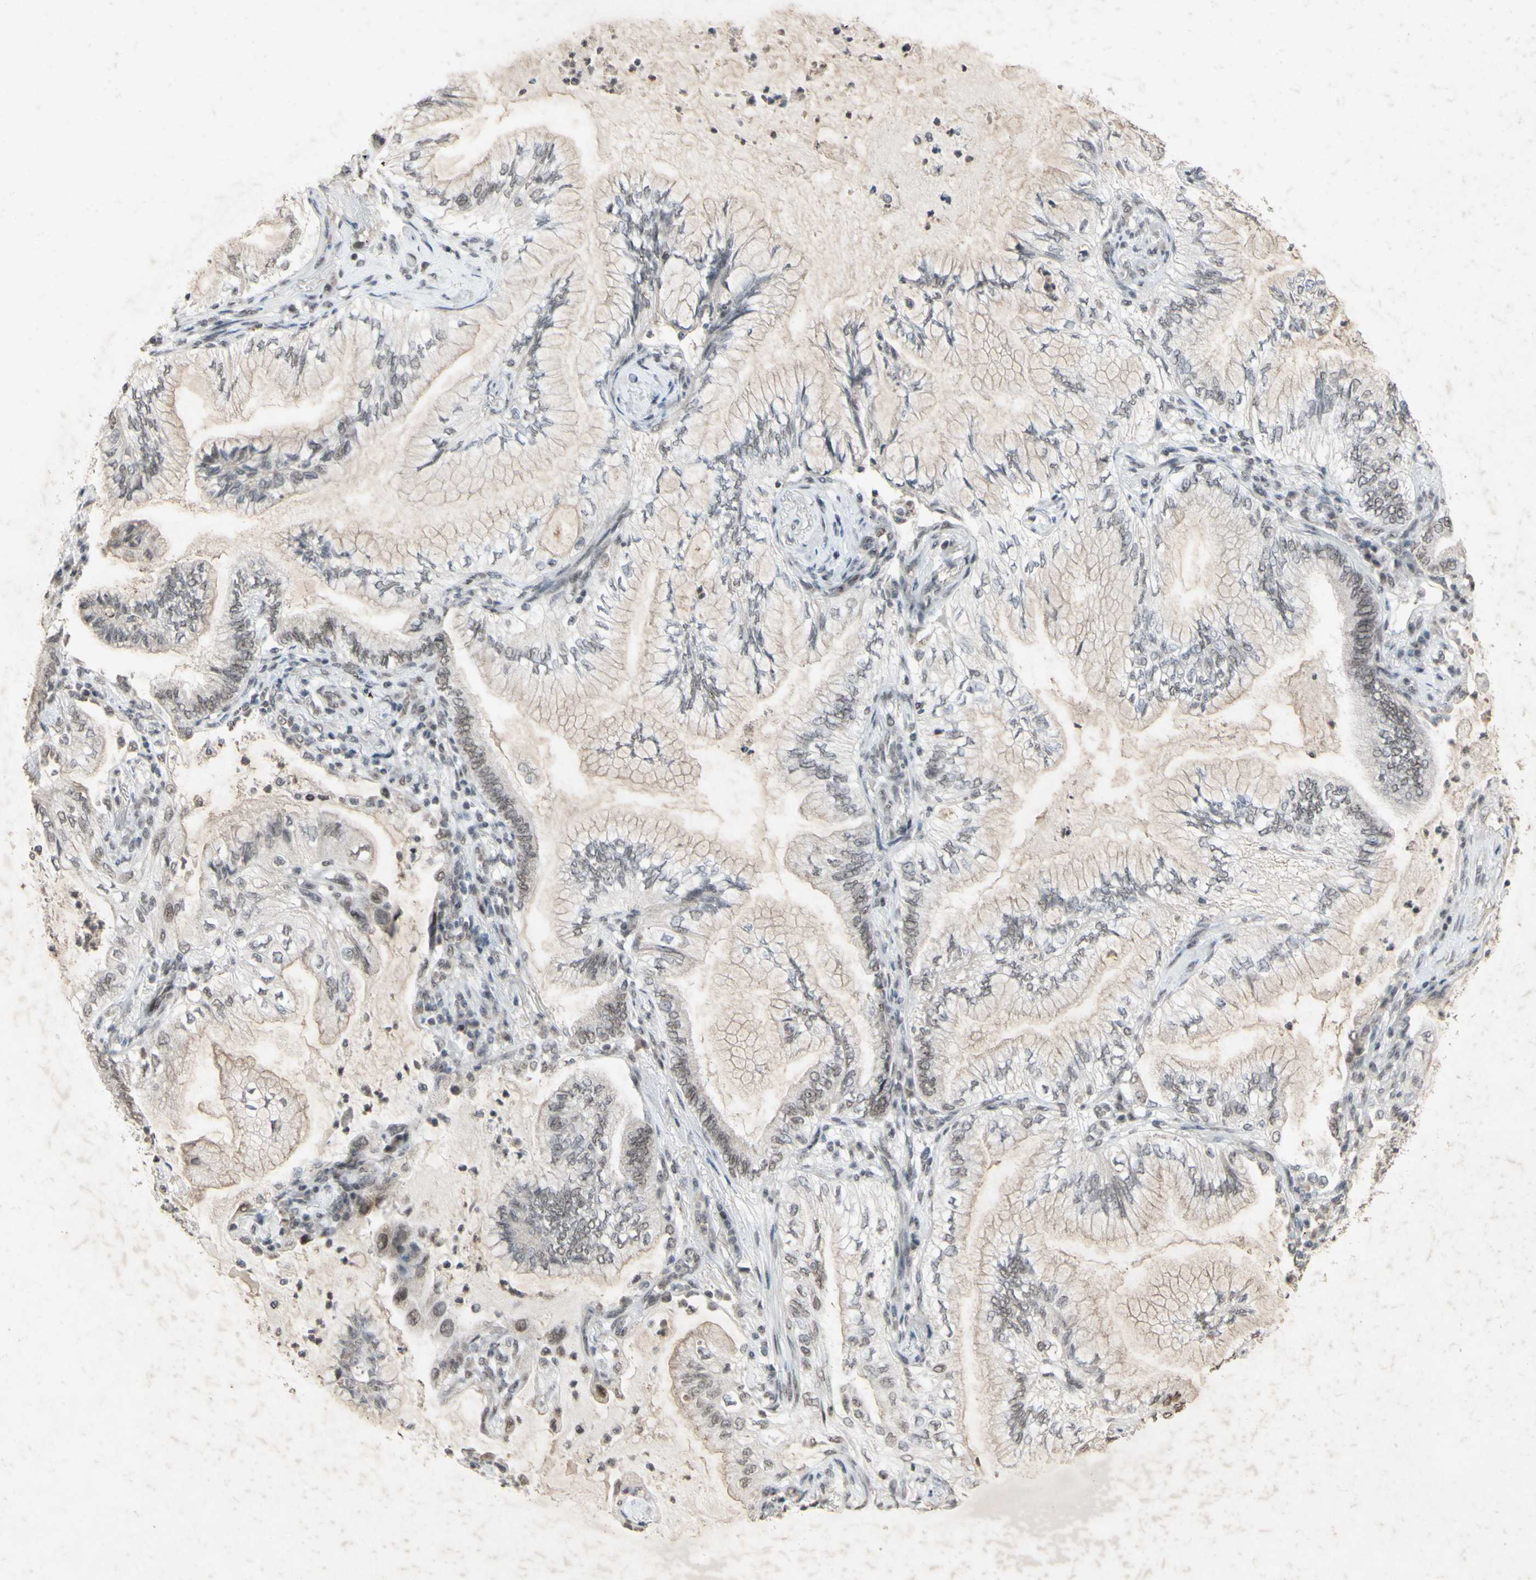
{"staining": {"intensity": "weak", "quantity": "25%-75%", "location": "nuclear"}, "tissue": "lung cancer", "cell_type": "Tumor cells", "image_type": "cancer", "snomed": [{"axis": "morphology", "description": "Normal tissue, NOS"}, {"axis": "morphology", "description": "Adenocarcinoma, NOS"}, {"axis": "topography", "description": "Bronchus"}, {"axis": "topography", "description": "Lung"}], "caption": "Tumor cells reveal low levels of weak nuclear staining in about 25%-75% of cells in human lung adenocarcinoma. Immunohistochemistry stains the protein in brown and the nuclei are stained blue.", "gene": "CENPB", "patient": {"sex": "female", "age": 70}}